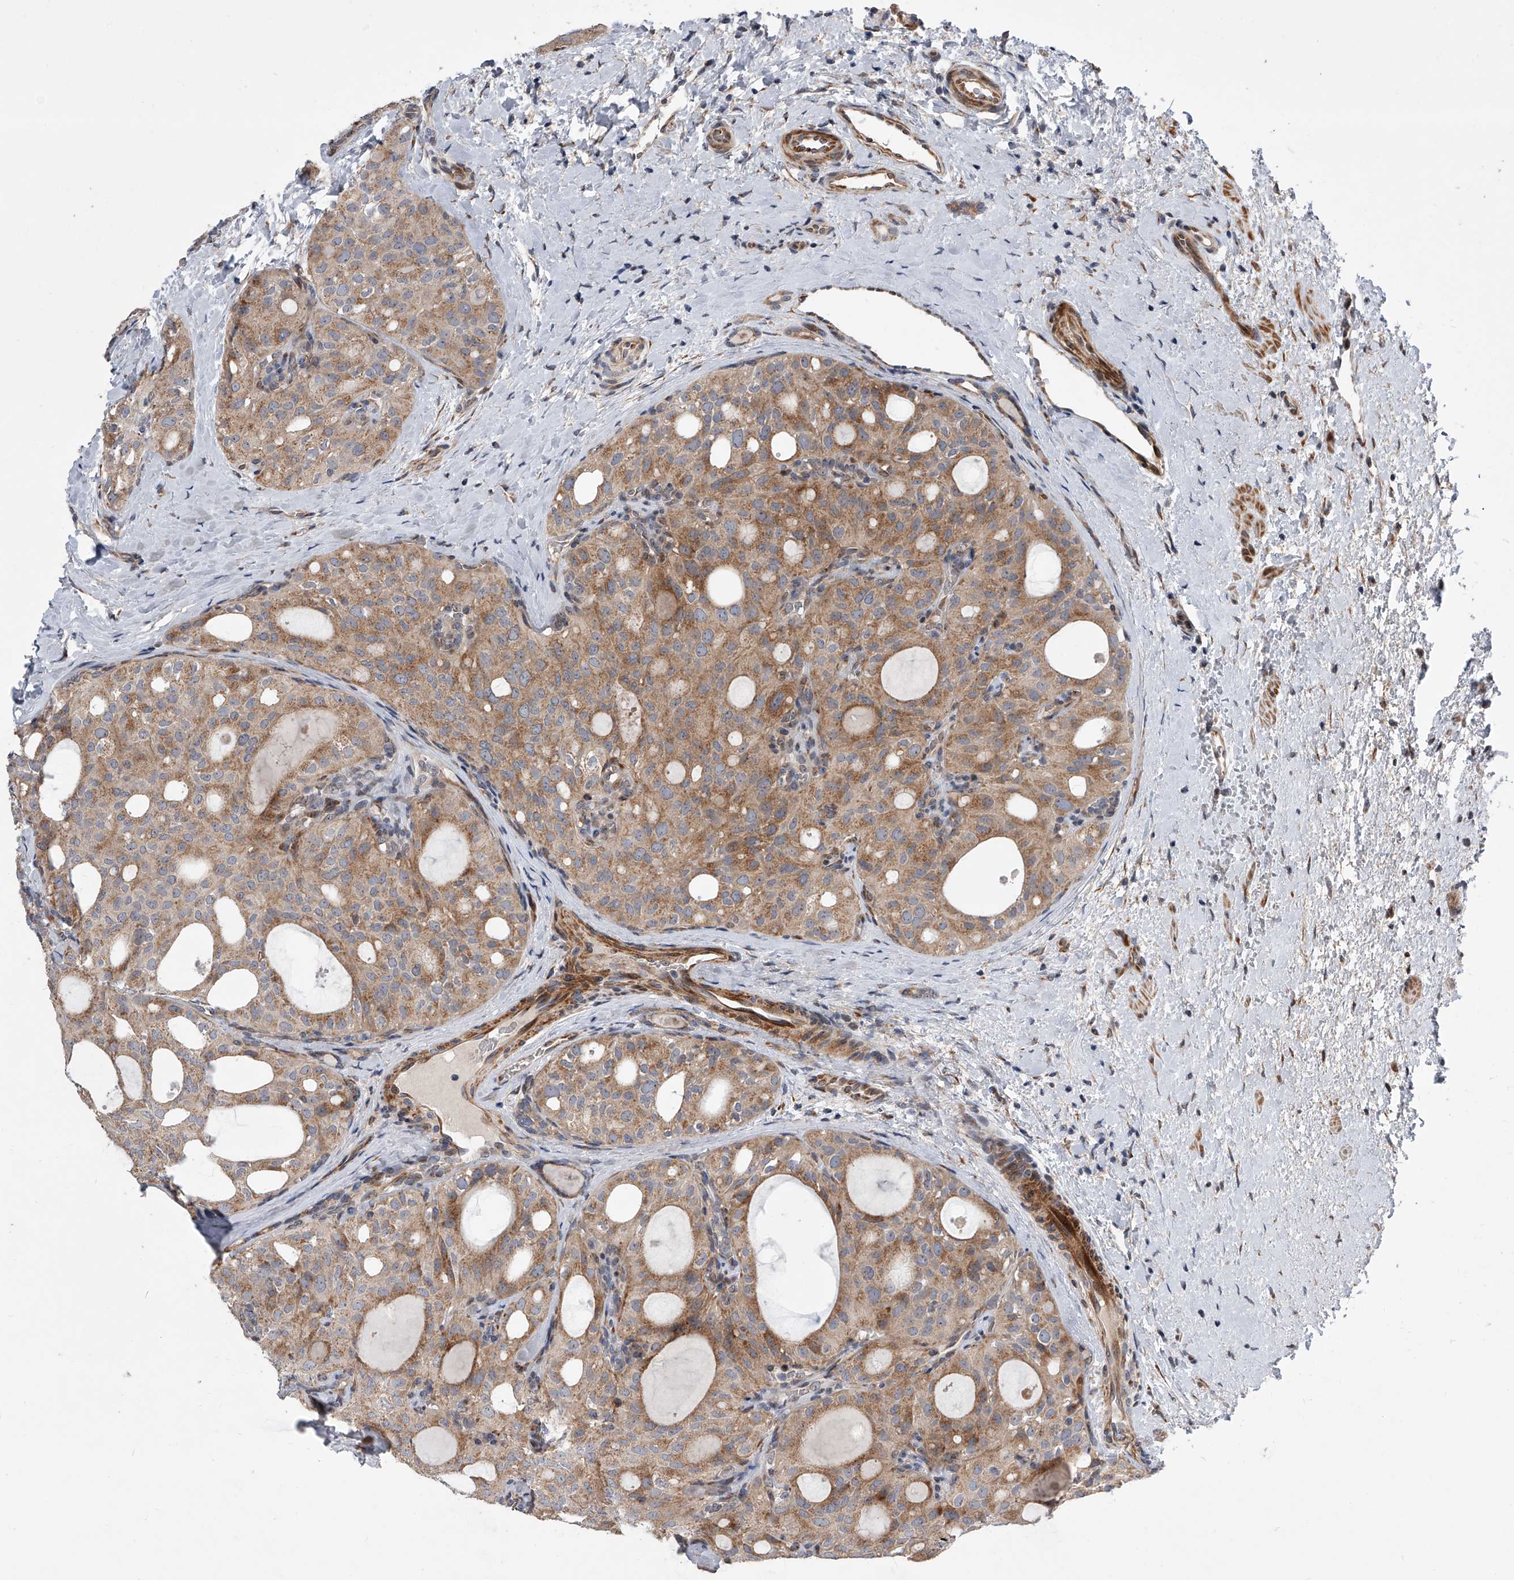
{"staining": {"intensity": "moderate", "quantity": ">75%", "location": "cytoplasmic/membranous"}, "tissue": "thyroid cancer", "cell_type": "Tumor cells", "image_type": "cancer", "snomed": [{"axis": "morphology", "description": "Follicular adenoma carcinoma, NOS"}, {"axis": "topography", "description": "Thyroid gland"}], "caption": "Brown immunohistochemical staining in thyroid cancer (follicular adenoma carcinoma) reveals moderate cytoplasmic/membranous positivity in approximately >75% of tumor cells.", "gene": "DLGAP2", "patient": {"sex": "male", "age": 75}}